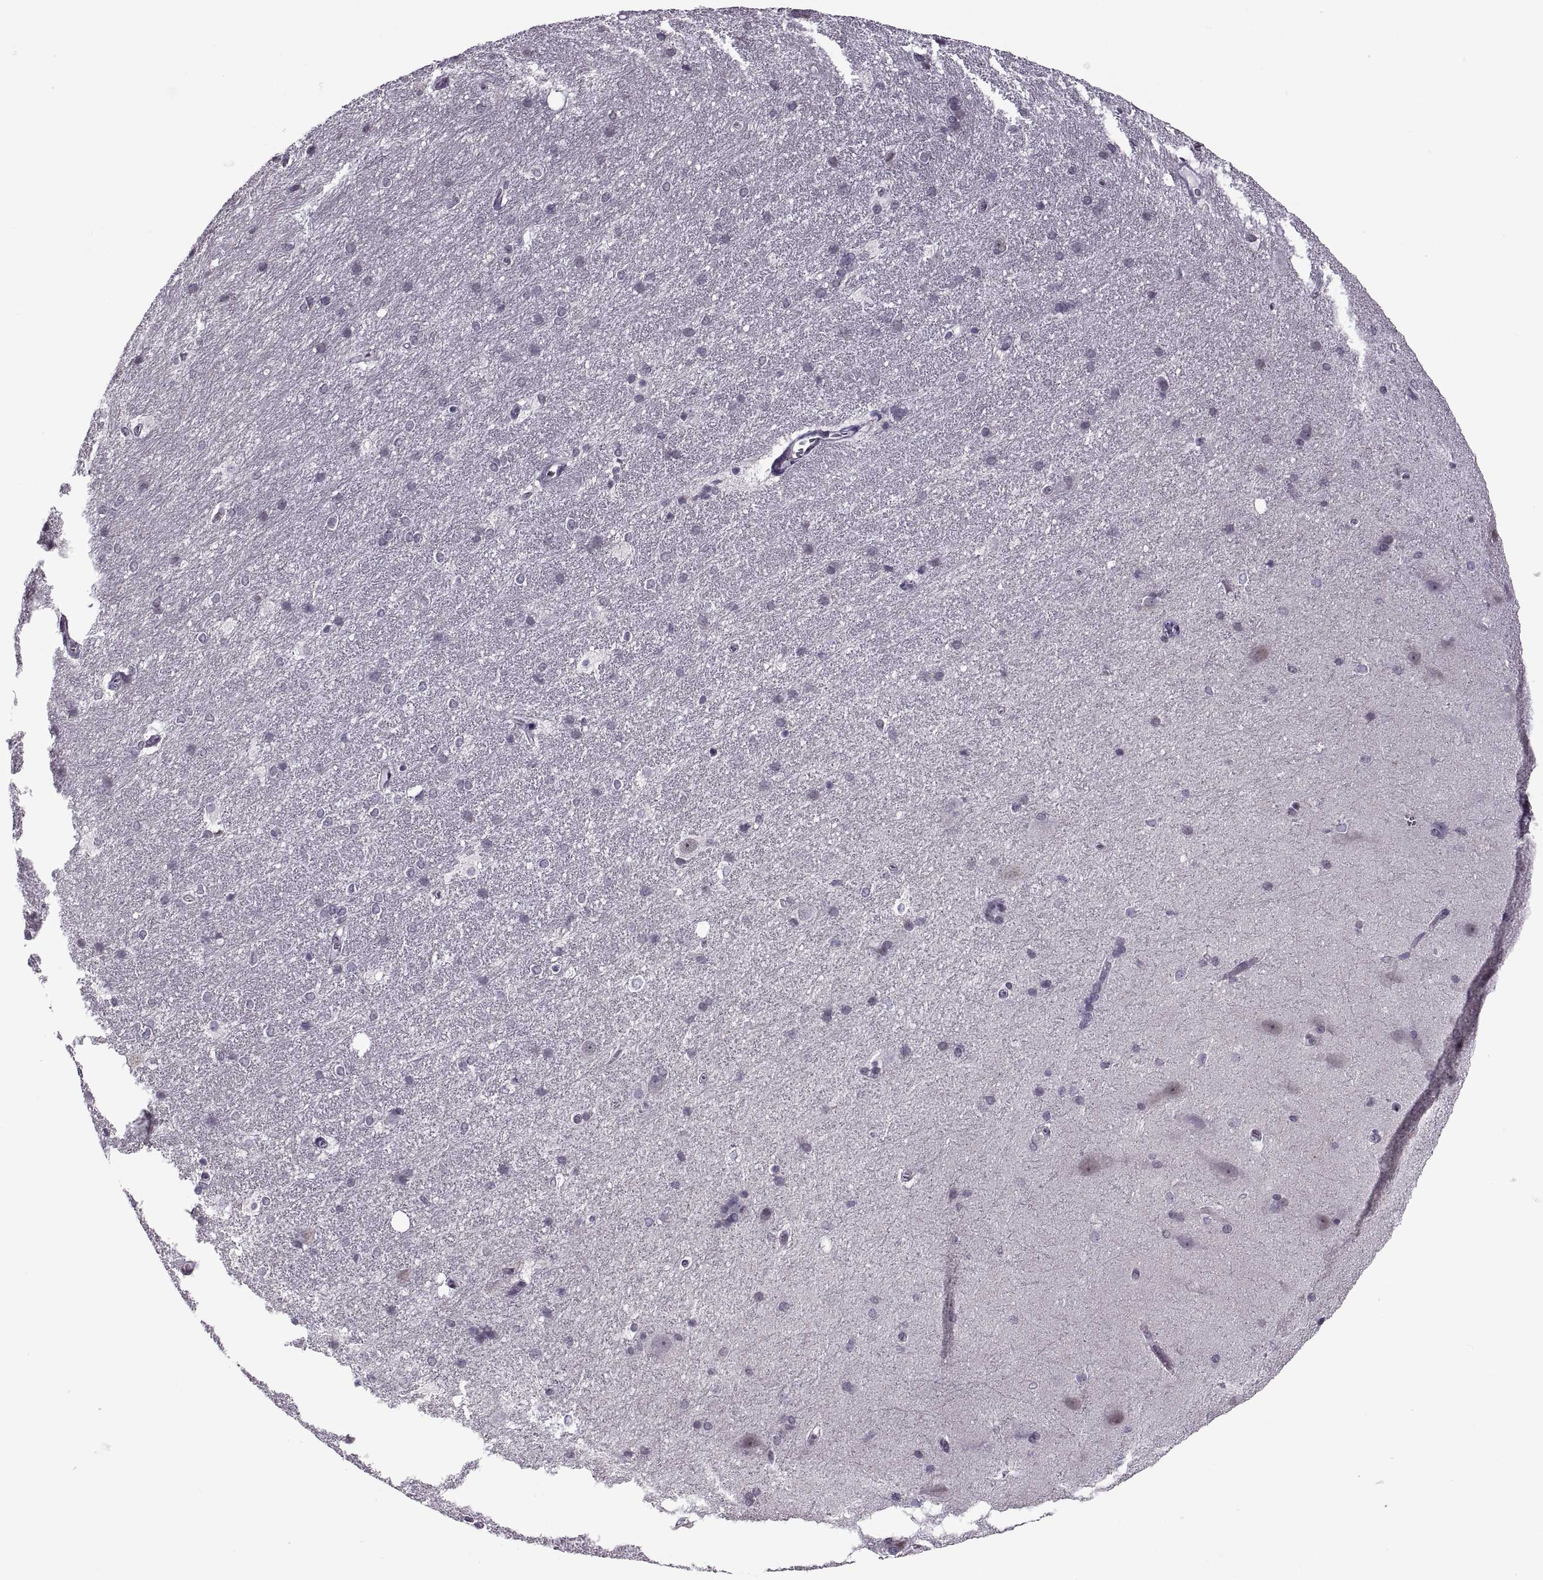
{"staining": {"intensity": "negative", "quantity": "none", "location": "none"}, "tissue": "hippocampus", "cell_type": "Glial cells", "image_type": "normal", "snomed": [{"axis": "morphology", "description": "Normal tissue, NOS"}, {"axis": "topography", "description": "Cerebral cortex"}, {"axis": "topography", "description": "Hippocampus"}], "caption": "Hippocampus stained for a protein using immunohistochemistry (IHC) demonstrates no staining glial cells.", "gene": "PRSS37", "patient": {"sex": "female", "age": 19}}